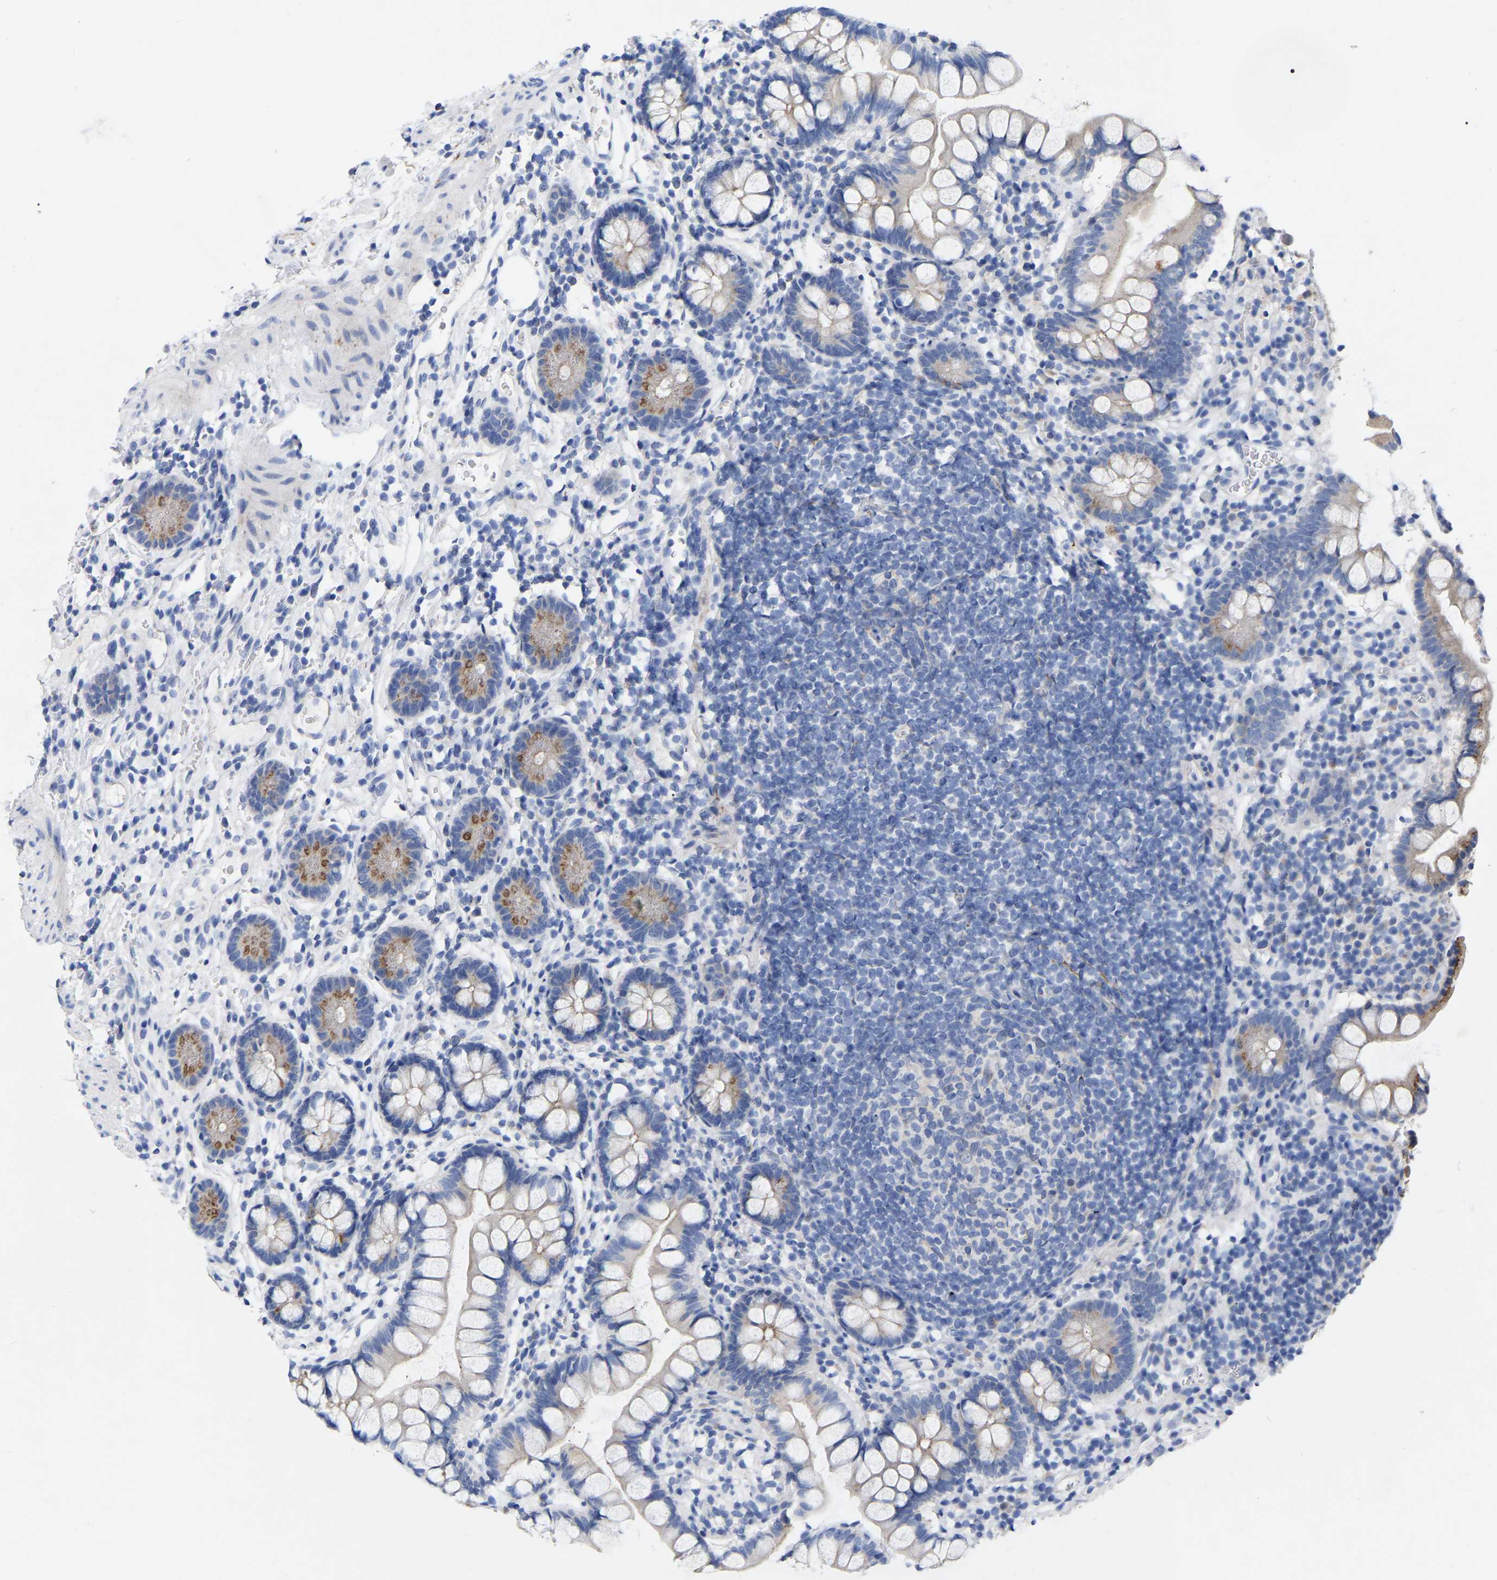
{"staining": {"intensity": "moderate", "quantity": ">75%", "location": "cytoplasmic/membranous"}, "tissue": "small intestine", "cell_type": "Glandular cells", "image_type": "normal", "snomed": [{"axis": "morphology", "description": "Normal tissue, NOS"}, {"axis": "topography", "description": "Small intestine"}], "caption": "Moderate cytoplasmic/membranous protein staining is appreciated in about >75% of glandular cells in small intestine.", "gene": "STRIP2", "patient": {"sex": "female", "age": 84}}